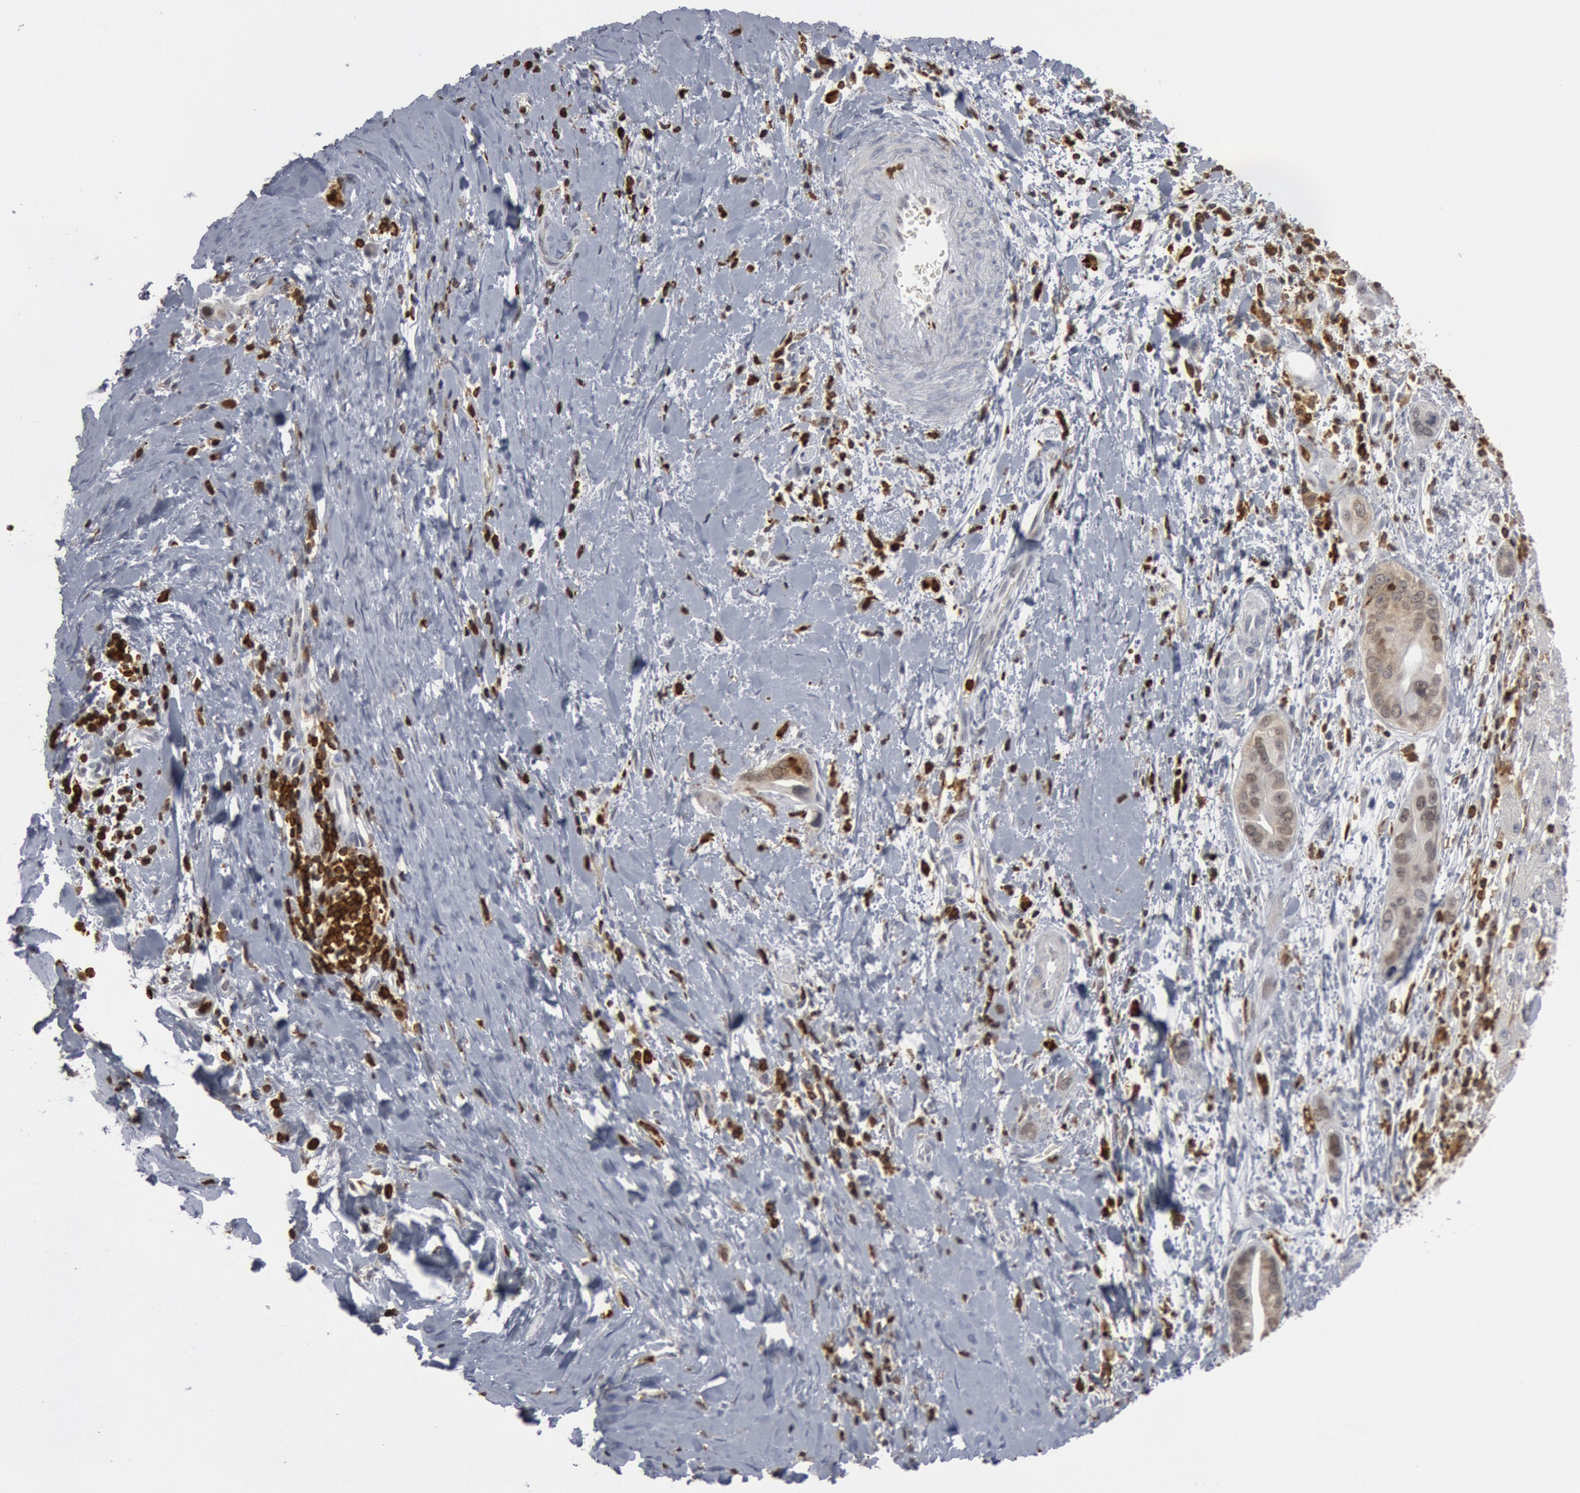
{"staining": {"intensity": "moderate", "quantity": ">75%", "location": "cytoplasmic/membranous,nuclear"}, "tissue": "liver cancer", "cell_type": "Tumor cells", "image_type": "cancer", "snomed": [{"axis": "morphology", "description": "Cholangiocarcinoma"}, {"axis": "topography", "description": "Liver"}], "caption": "A brown stain labels moderate cytoplasmic/membranous and nuclear expression of a protein in human liver cancer tumor cells.", "gene": "PTPN6", "patient": {"sex": "female", "age": 65}}